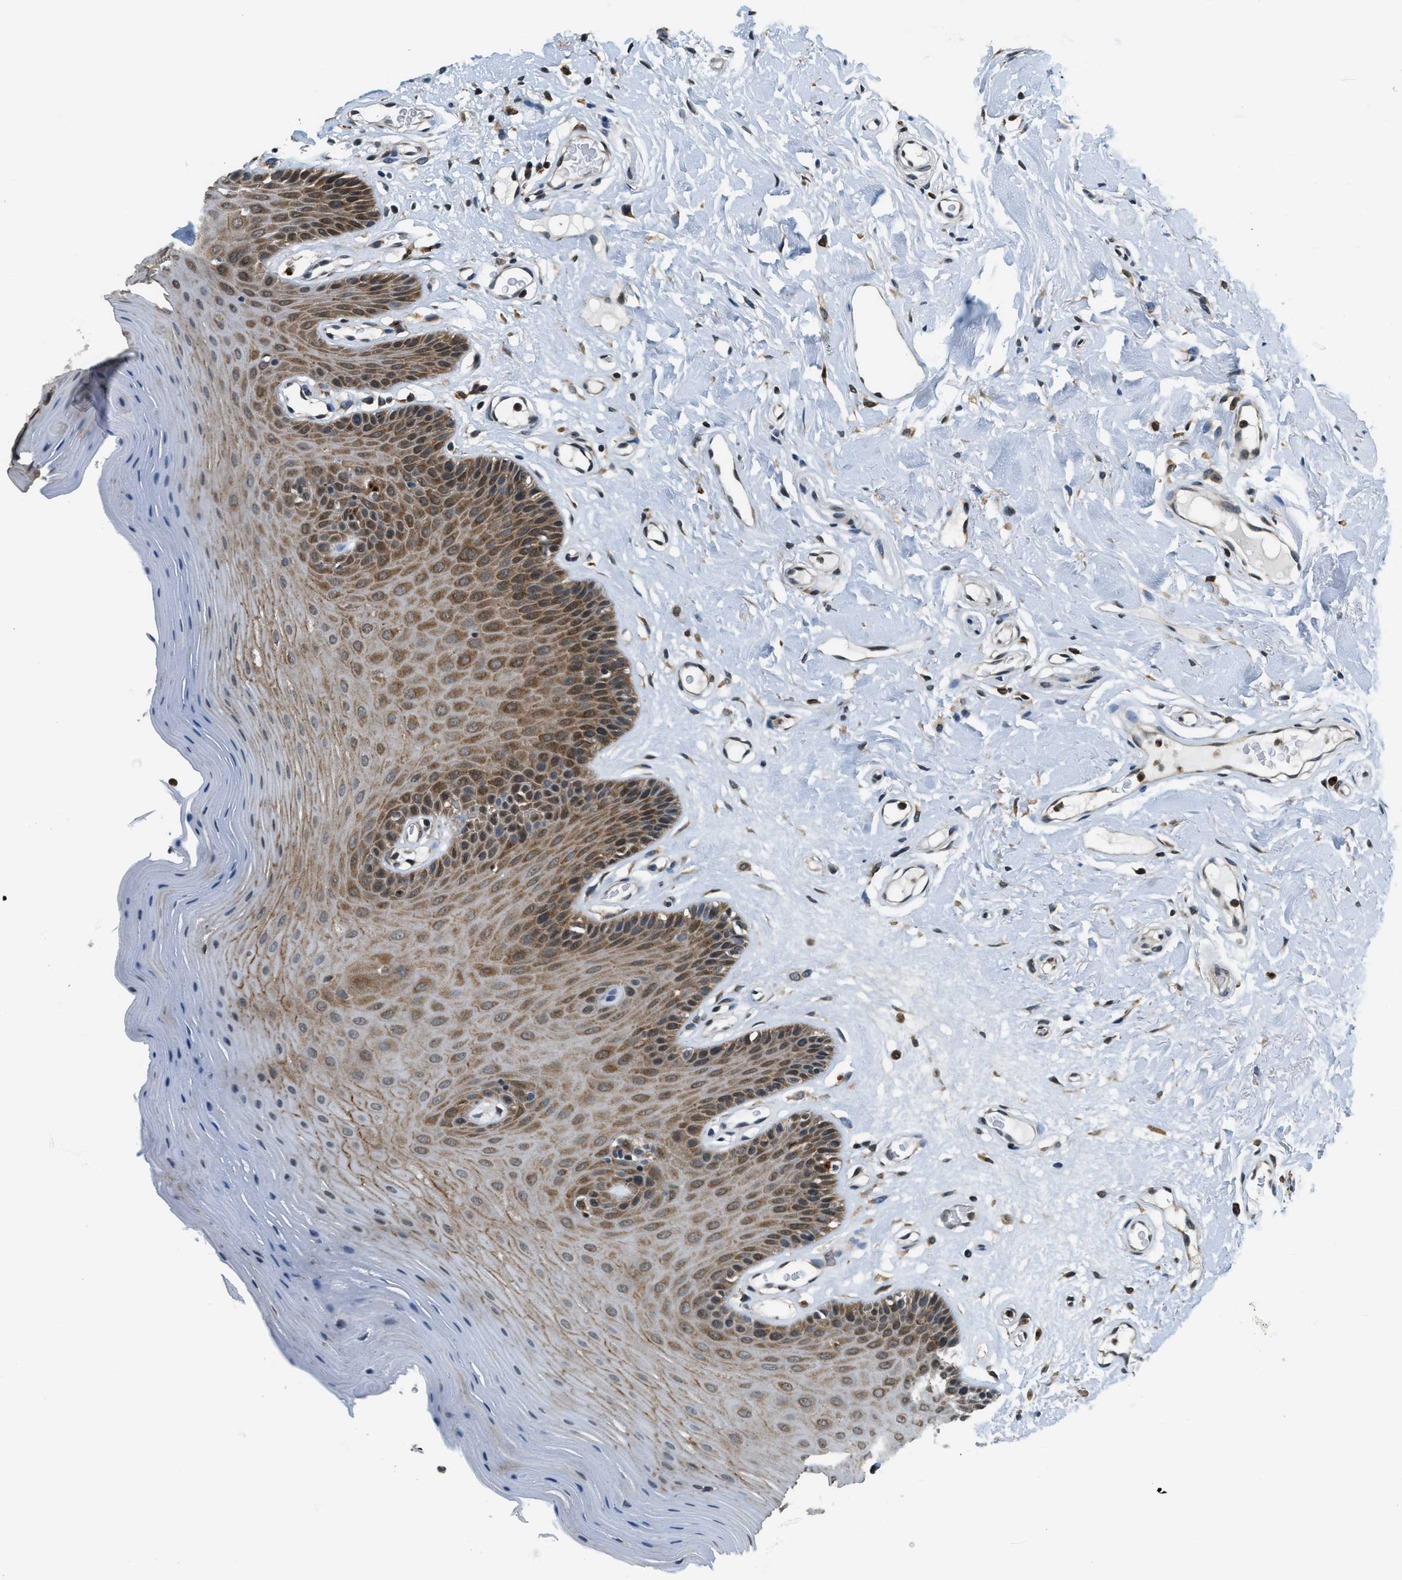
{"staining": {"intensity": "moderate", "quantity": "25%-75%", "location": "cytoplasmic/membranous"}, "tissue": "oral mucosa", "cell_type": "Squamous epithelial cells", "image_type": "normal", "snomed": [{"axis": "morphology", "description": "Normal tissue, NOS"}, {"axis": "morphology", "description": "Squamous cell carcinoma, NOS"}, {"axis": "topography", "description": "Skeletal muscle"}, {"axis": "topography", "description": "Adipose tissue"}, {"axis": "topography", "description": "Vascular tissue"}, {"axis": "topography", "description": "Oral tissue"}, {"axis": "topography", "description": "Peripheral nerve tissue"}, {"axis": "topography", "description": "Head-Neck"}], "caption": "Oral mucosa stained with IHC shows moderate cytoplasmic/membranous positivity in about 25%-75% of squamous epithelial cells. The protein of interest is shown in brown color, while the nuclei are stained blue.", "gene": "RAB11FIP1", "patient": {"sex": "male", "age": 71}}